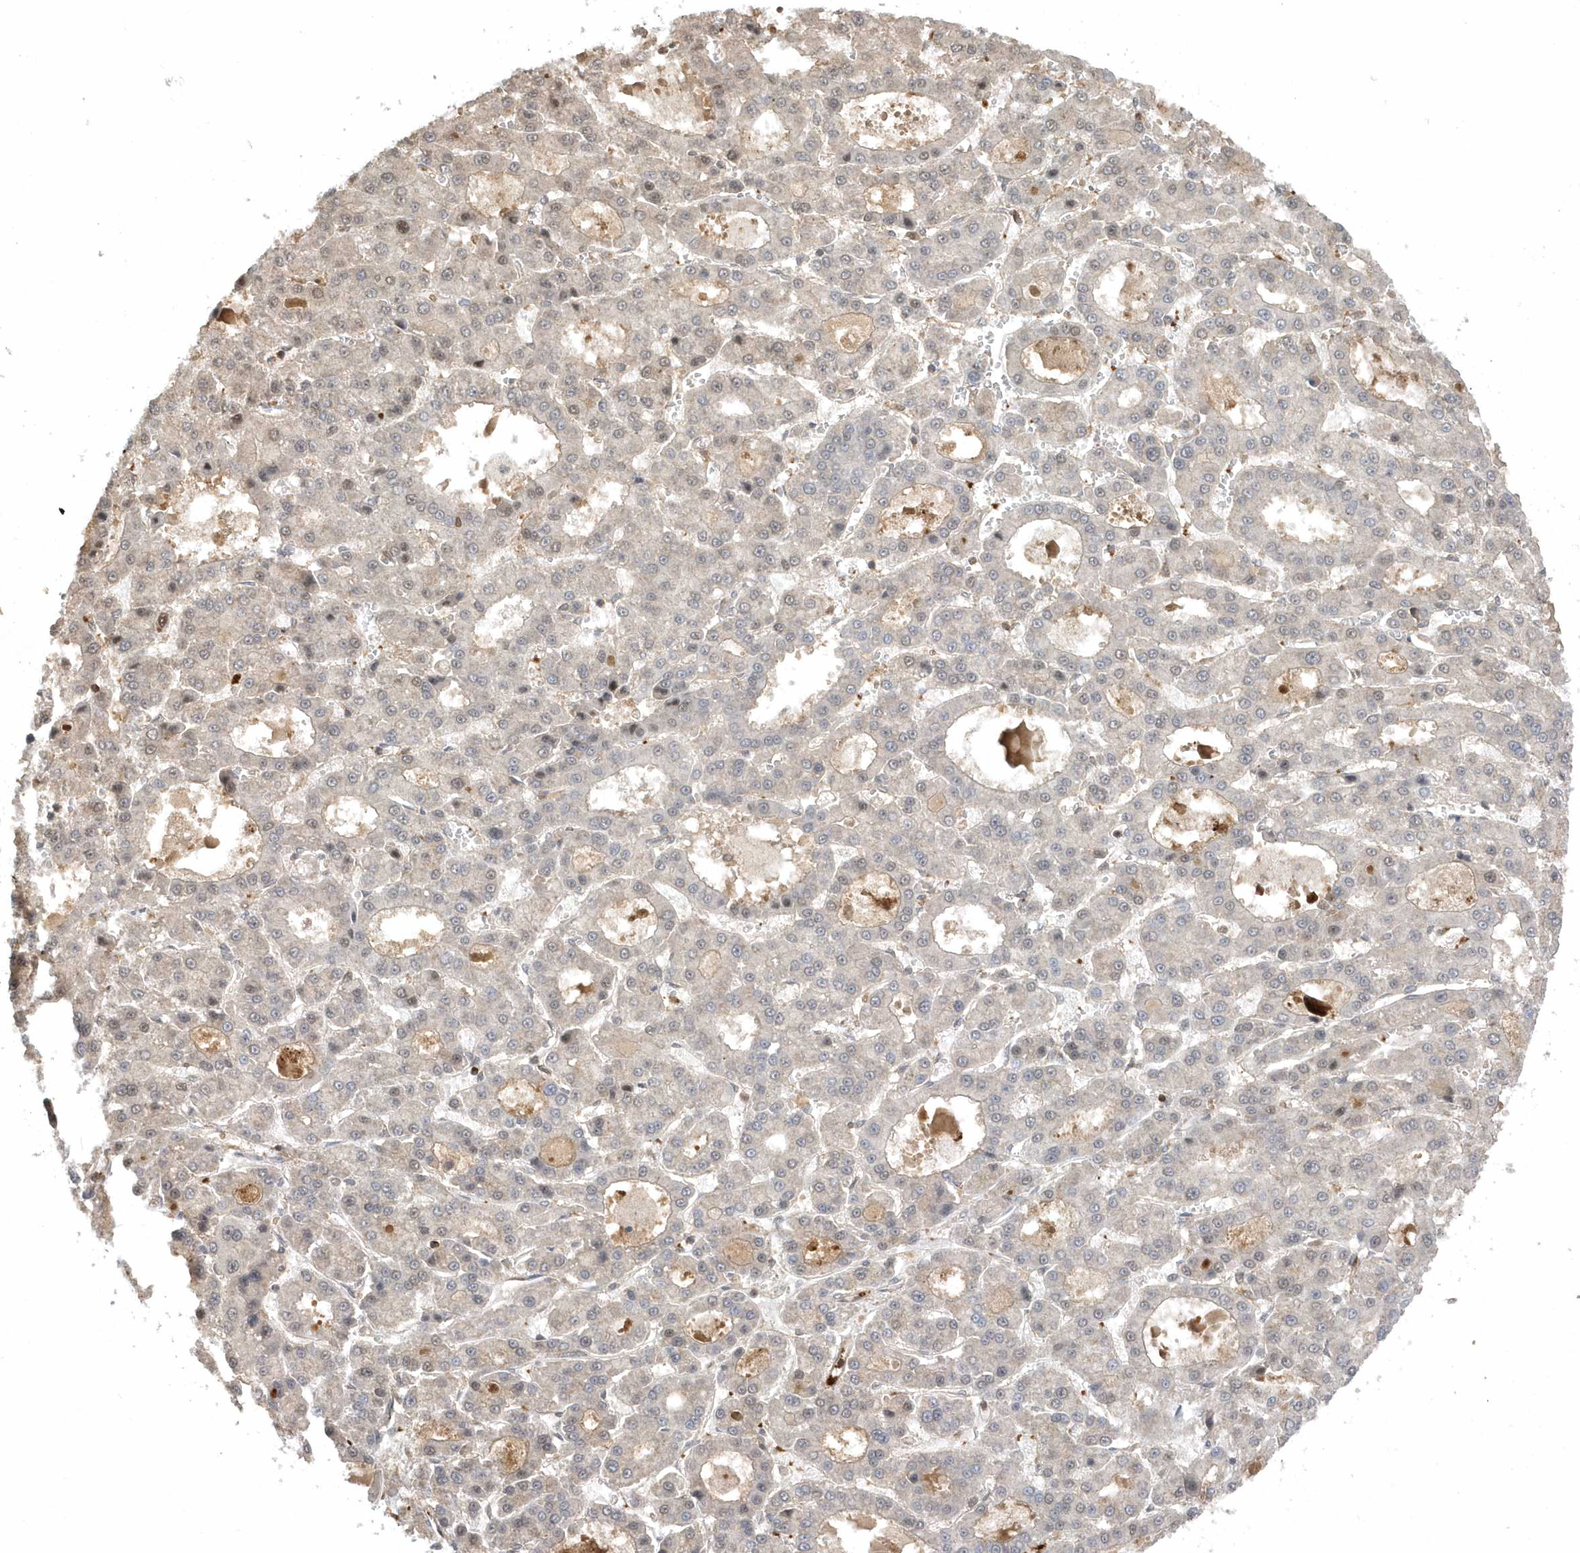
{"staining": {"intensity": "negative", "quantity": "none", "location": "none"}, "tissue": "liver cancer", "cell_type": "Tumor cells", "image_type": "cancer", "snomed": [{"axis": "morphology", "description": "Carcinoma, Hepatocellular, NOS"}, {"axis": "topography", "description": "Liver"}], "caption": "Human liver cancer (hepatocellular carcinoma) stained for a protein using immunohistochemistry (IHC) displays no positivity in tumor cells.", "gene": "ACYP1", "patient": {"sex": "male", "age": 70}}